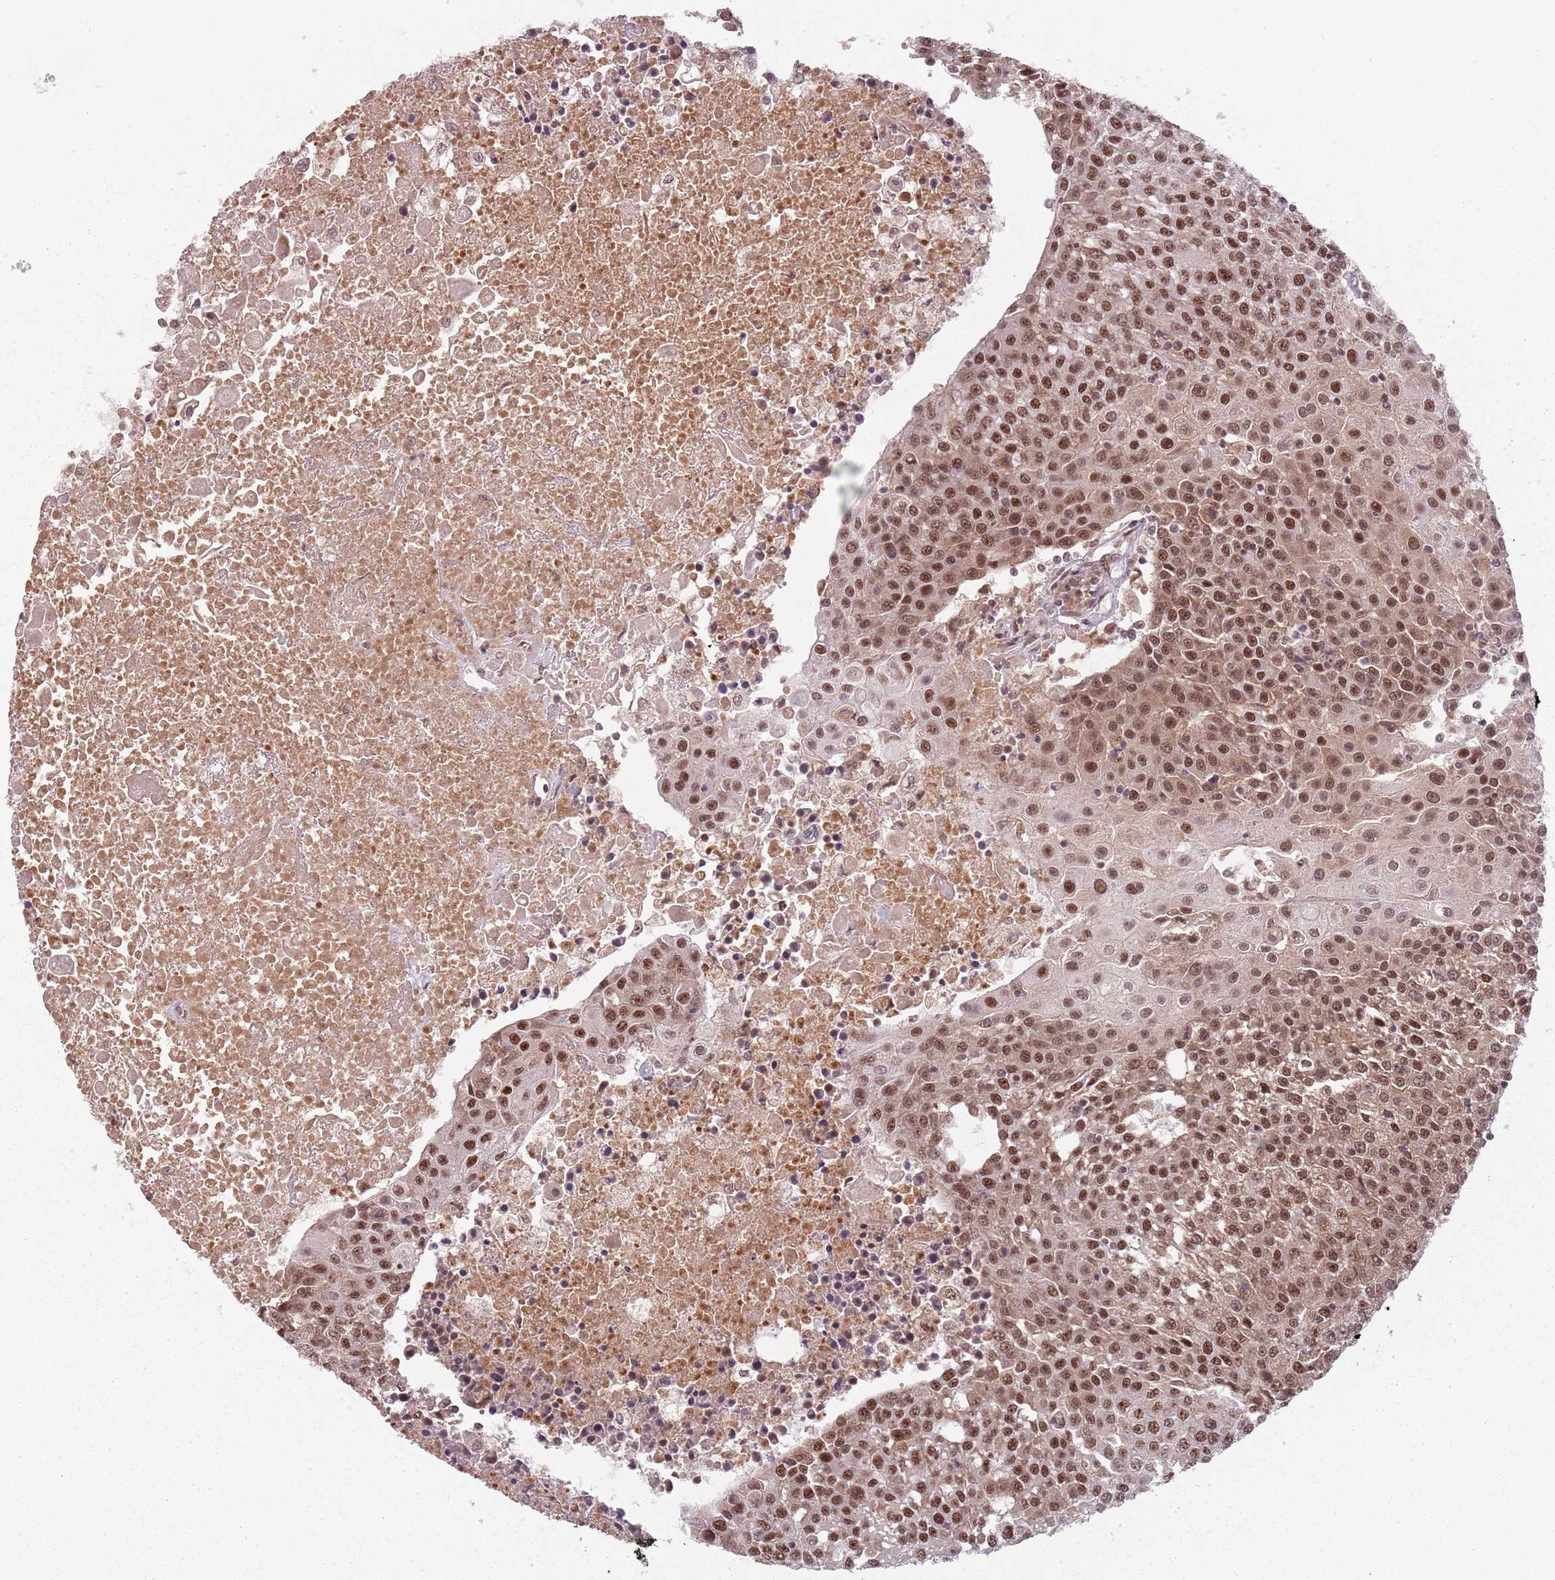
{"staining": {"intensity": "moderate", "quantity": ">75%", "location": "nuclear"}, "tissue": "urothelial cancer", "cell_type": "Tumor cells", "image_type": "cancer", "snomed": [{"axis": "morphology", "description": "Urothelial carcinoma, High grade"}, {"axis": "topography", "description": "Urinary bladder"}], "caption": "DAB (3,3'-diaminobenzidine) immunohistochemical staining of human urothelial carcinoma (high-grade) shows moderate nuclear protein expression in about >75% of tumor cells.", "gene": "NCBP1", "patient": {"sex": "female", "age": 85}}